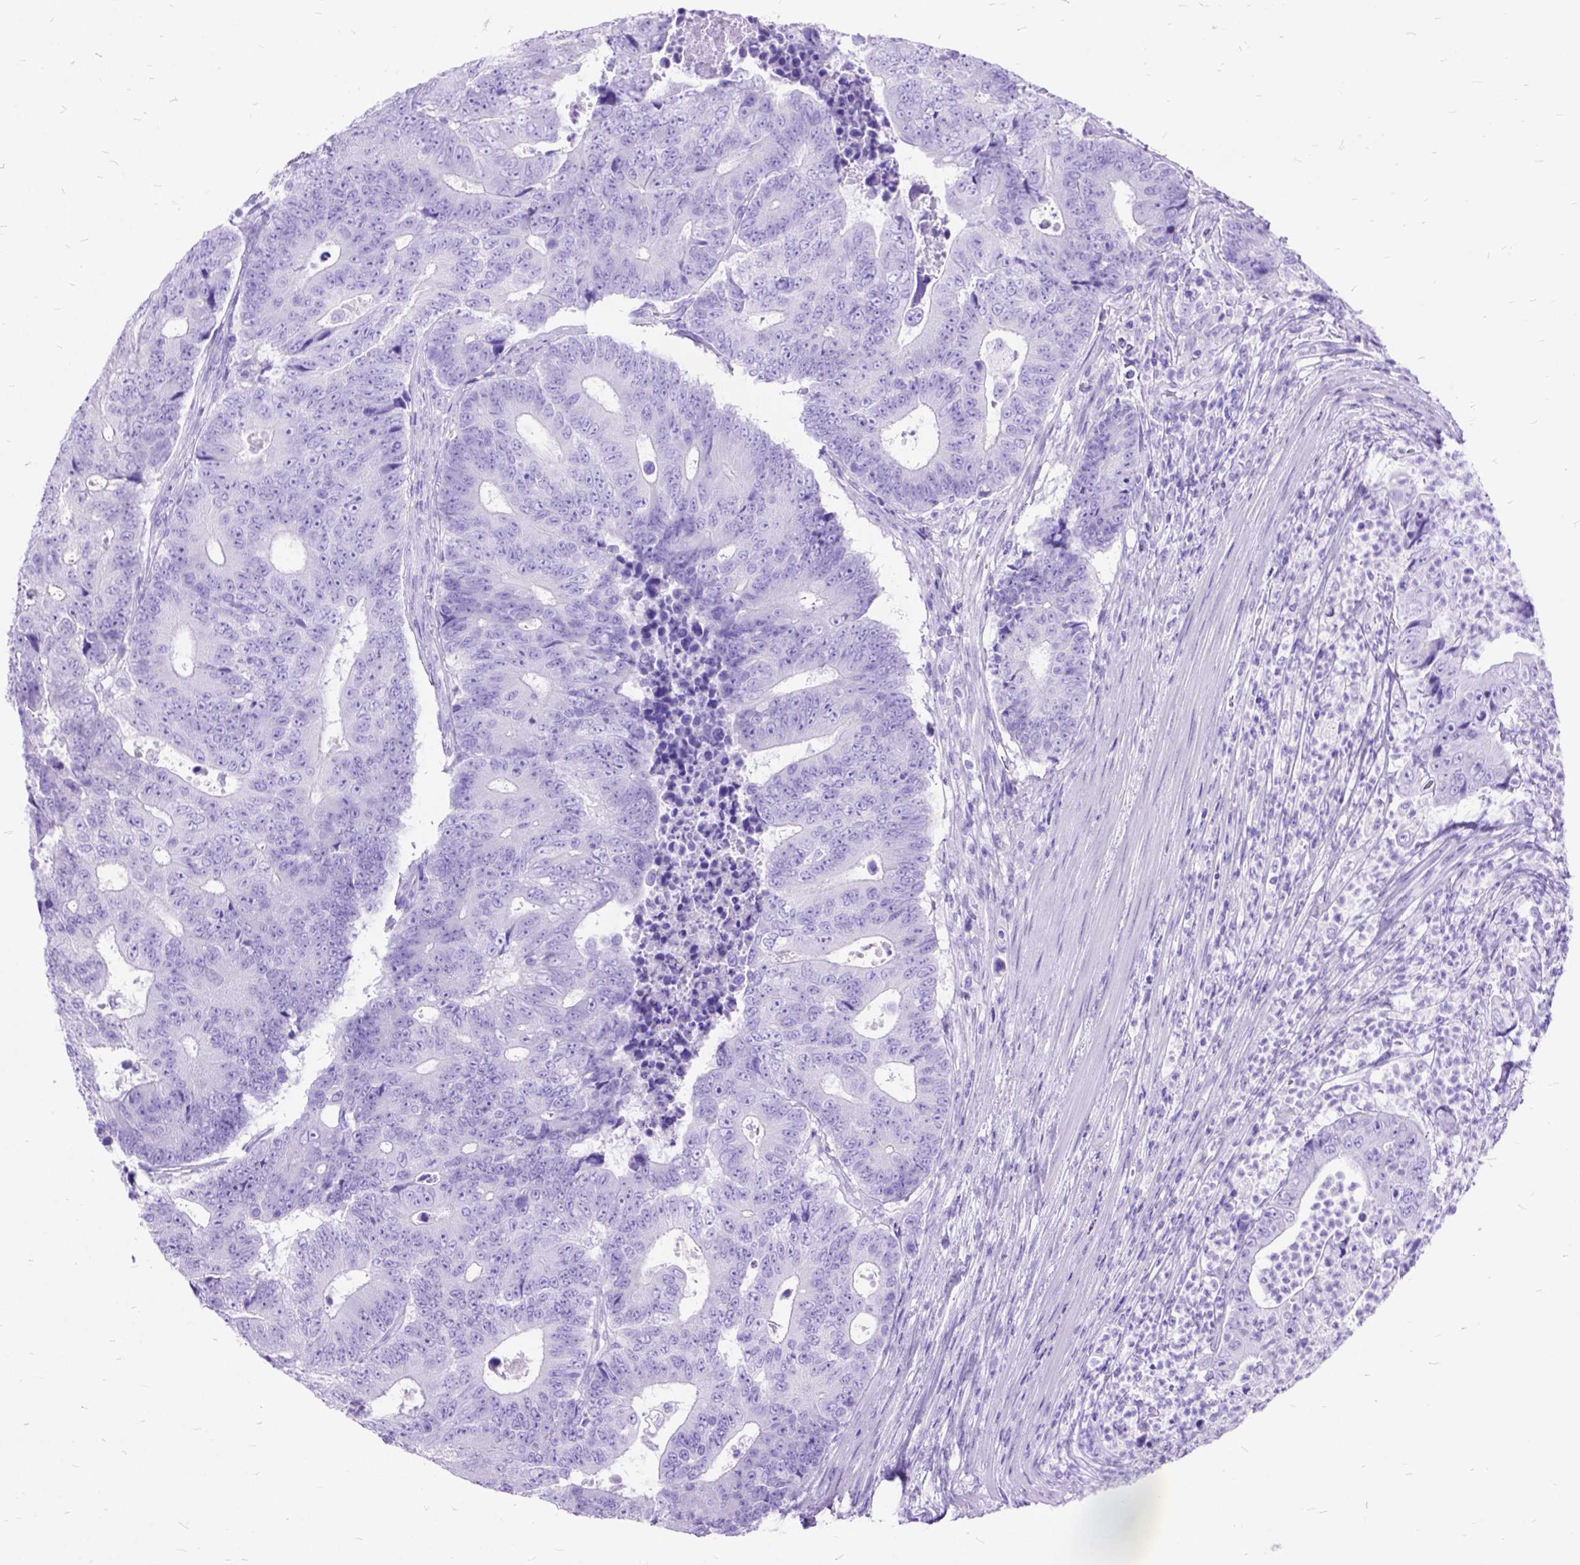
{"staining": {"intensity": "negative", "quantity": "none", "location": "none"}, "tissue": "colorectal cancer", "cell_type": "Tumor cells", "image_type": "cancer", "snomed": [{"axis": "morphology", "description": "Adenocarcinoma, NOS"}, {"axis": "topography", "description": "Colon"}], "caption": "A high-resolution histopathology image shows IHC staining of colorectal adenocarcinoma, which exhibits no significant staining in tumor cells.", "gene": "DNAH2", "patient": {"sex": "female", "age": 48}}